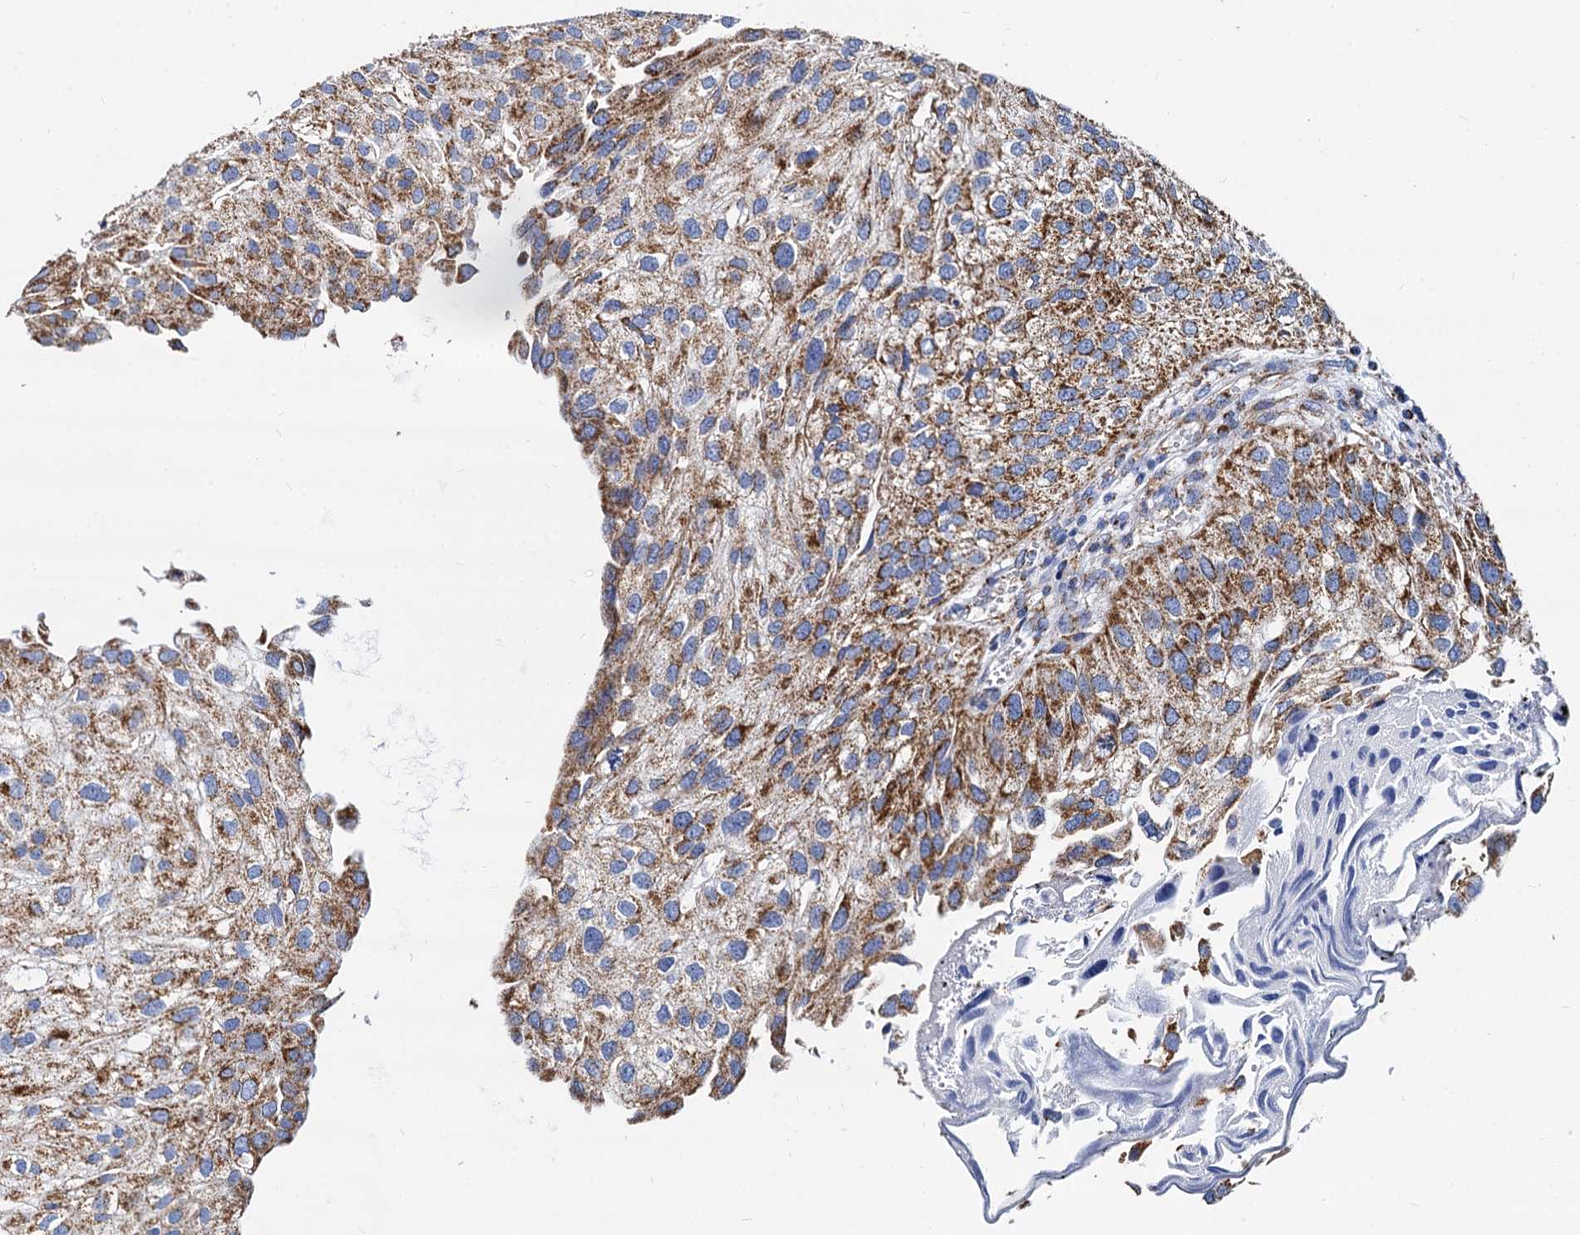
{"staining": {"intensity": "strong", "quantity": "25%-75%", "location": "cytoplasmic/membranous"}, "tissue": "urothelial cancer", "cell_type": "Tumor cells", "image_type": "cancer", "snomed": [{"axis": "morphology", "description": "Urothelial carcinoma, Low grade"}, {"axis": "topography", "description": "Urinary bladder"}], "caption": "Human low-grade urothelial carcinoma stained with a protein marker displays strong staining in tumor cells.", "gene": "TIMM10", "patient": {"sex": "female", "age": 89}}